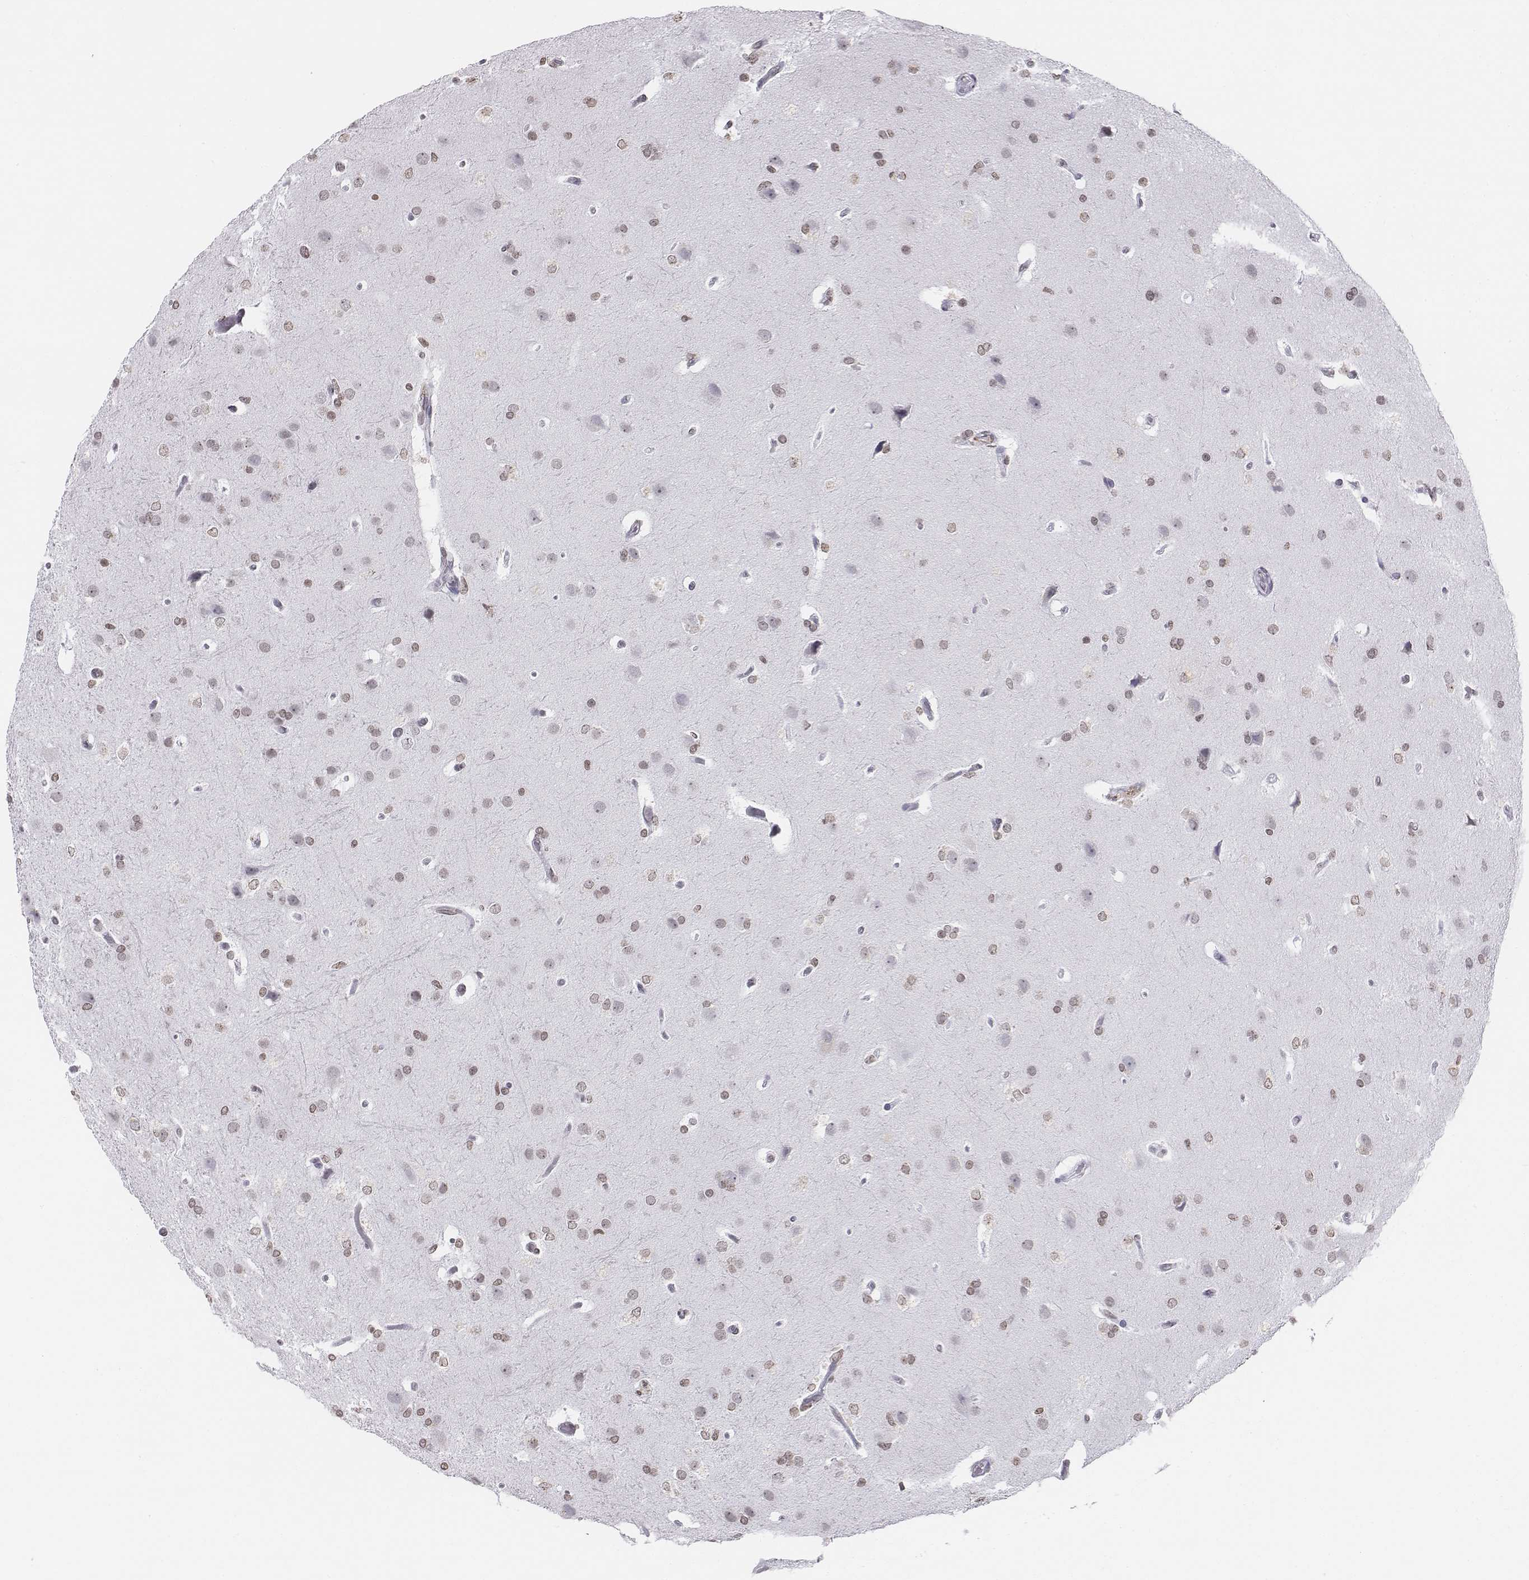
{"staining": {"intensity": "weak", "quantity": ">75%", "location": "nuclear"}, "tissue": "glioma", "cell_type": "Tumor cells", "image_type": "cancer", "snomed": [{"axis": "morphology", "description": "Glioma, malignant, High grade"}, {"axis": "topography", "description": "Brain"}], "caption": "Glioma stained with DAB (3,3'-diaminobenzidine) immunohistochemistry reveals low levels of weak nuclear expression in approximately >75% of tumor cells.", "gene": "BARHL1", "patient": {"sex": "male", "age": 68}}